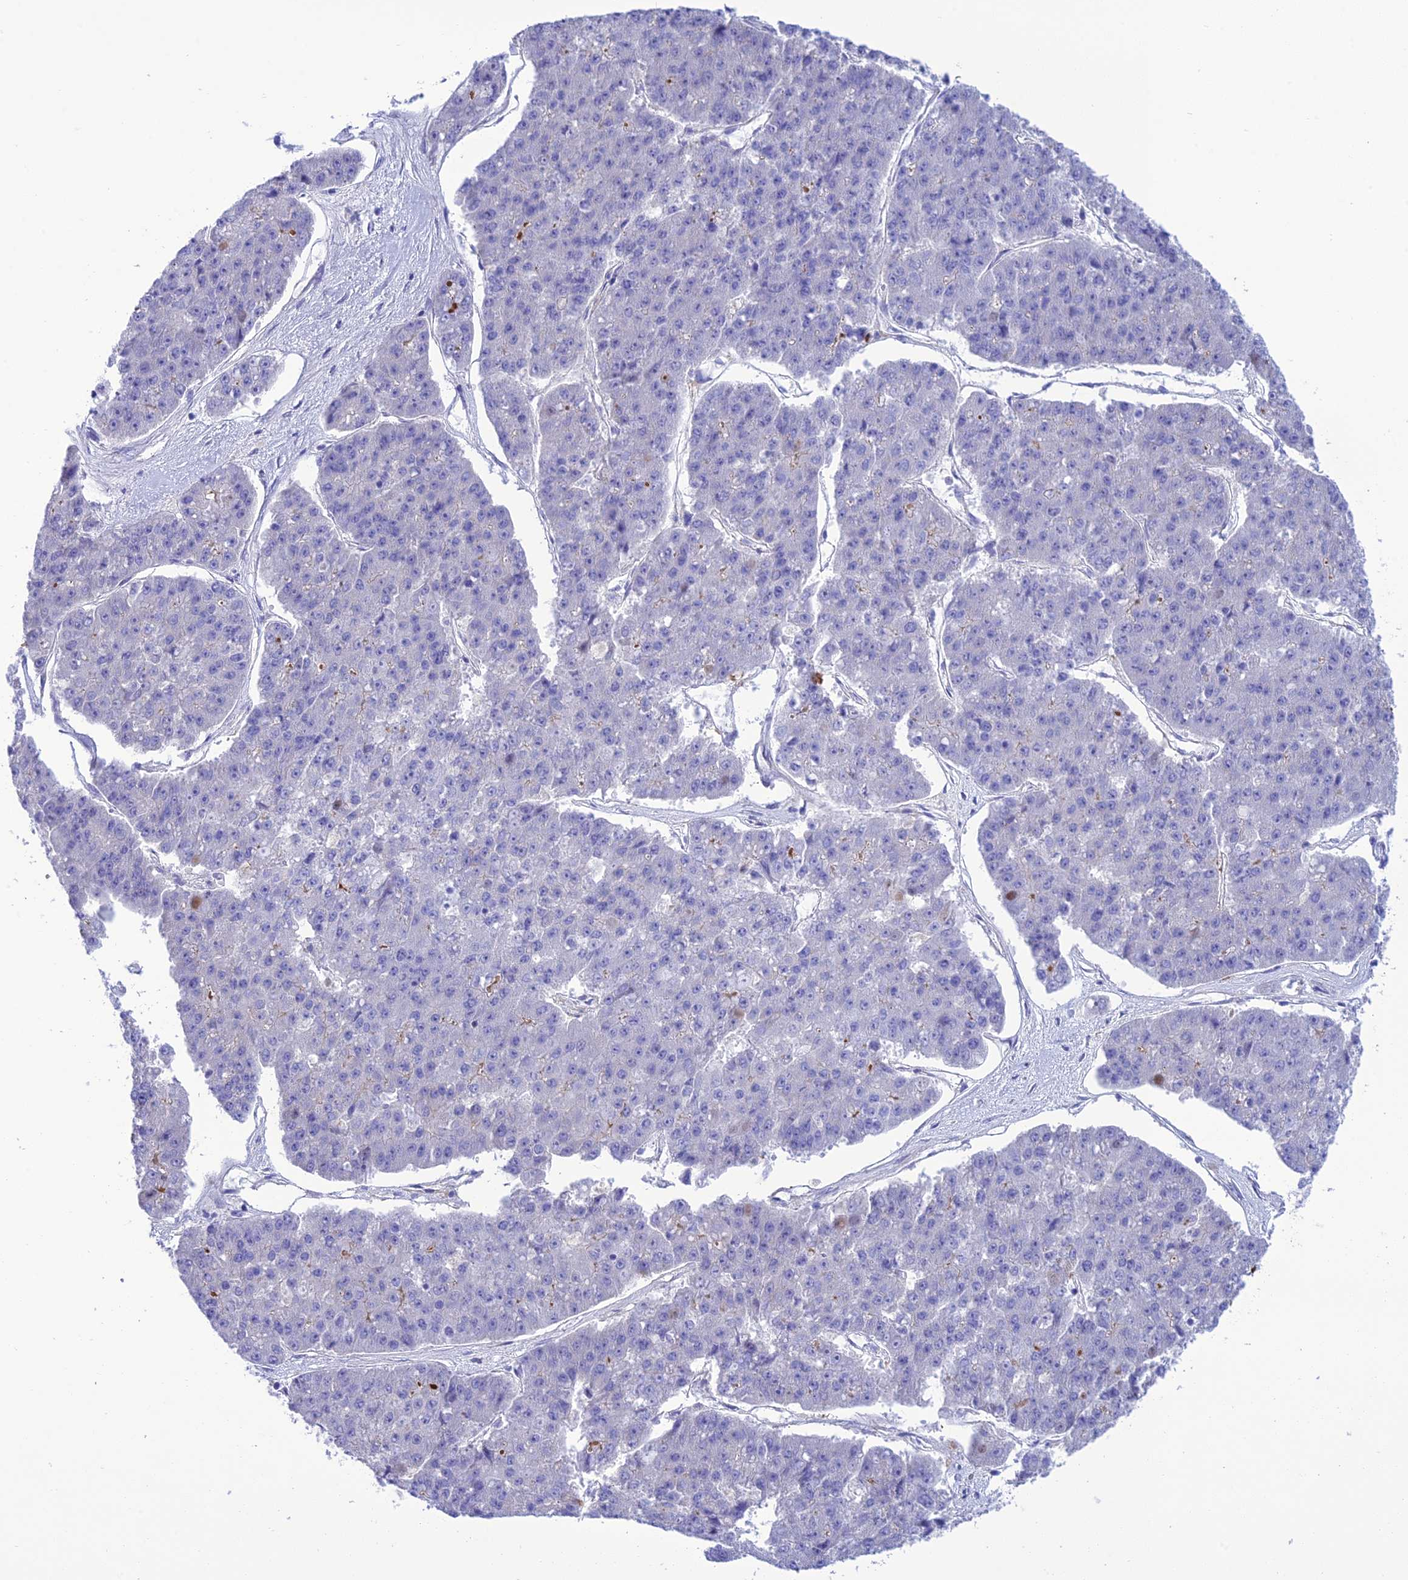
{"staining": {"intensity": "negative", "quantity": "none", "location": "none"}, "tissue": "pancreatic cancer", "cell_type": "Tumor cells", "image_type": "cancer", "snomed": [{"axis": "morphology", "description": "Adenocarcinoma, NOS"}, {"axis": "topography", "description": "Pancreas"}], "caption": "An immunohistochemistry (IHC) photomicrograph of adenocarcinoma (pancreatic) is shown. There is no staining in tumor cells of adenocarcinoma (pancreatic).", "gene": "FRA10AC1", "patient": {"sex": "male", "age": 50}}